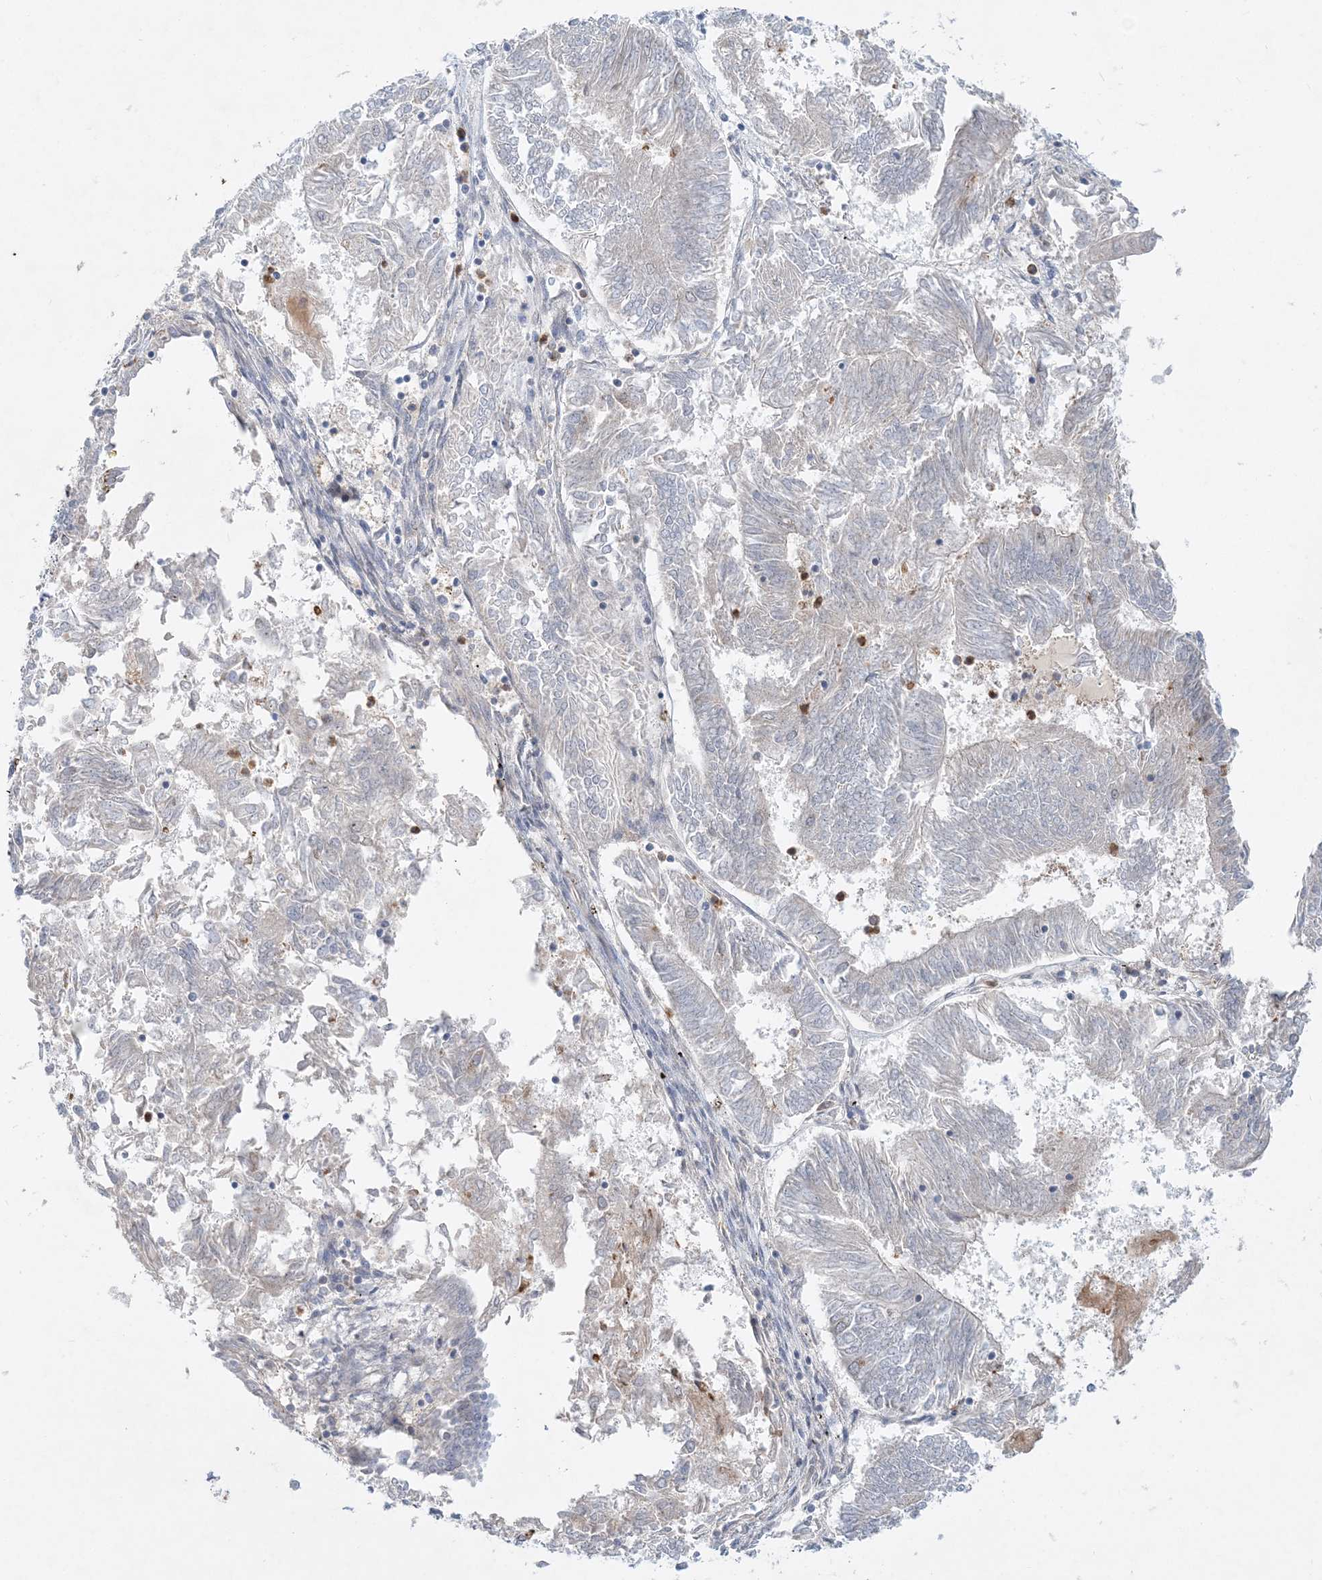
{"staining": {"intensity": "negative", "quantity": "none", "location": "none"}, "tissue": "endometrial cancer", "cell_type": "Tumor cells", "image_type": "cancer", "snomed": [{"axis": "morphology", "description": "Adenocarcinoma, NOS"}, {"axis": "topography", "description": "Endometrium"}], "caption": "This is an IHC photomicrograph of endometrial adenocarcinoma. There is no staining in tumor cells.", "gene": "DNAH5", "patient": {"sex": "female", "age": 58}}